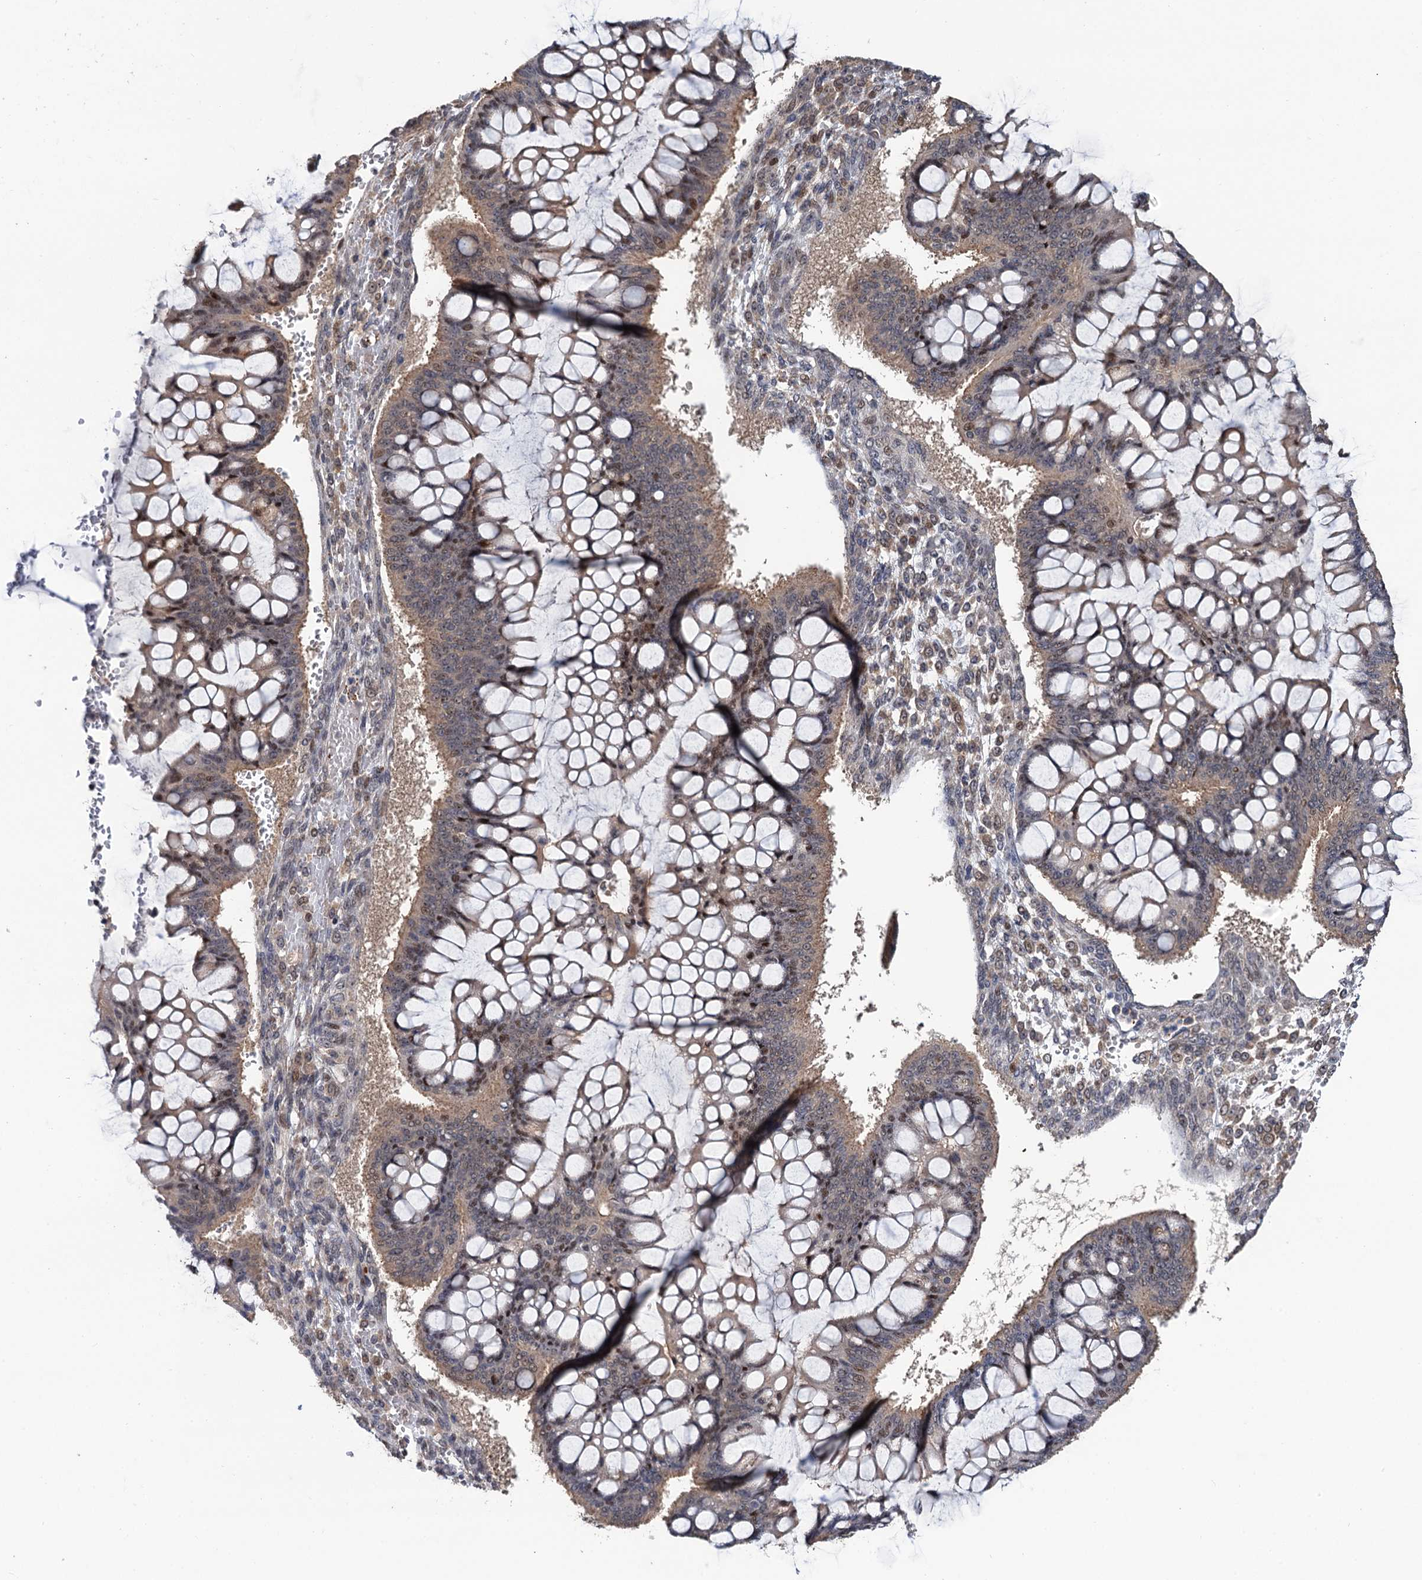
{"staining": {"intensity": "weak", "quantity": "25%-75%", "location": "cytoplasmic/membranous,nuclear"}, "tissue": "ovarian cancer", "cell_type": "Tumor cells", "image_type": "cancer", "snomed": [{"axis": "morphology", "description": "Cystadenocarcinoma, mucinous, NOS"}, {"axis": "topography", "description": "Ovary"}], "caption": "Weak cytoplasmic/membranous and nuclear protein positivity is appreciated in approximately 25%-75% of tumor cells in ovarian cancer (mucinous cystadenocarcinoma). (DAB IHC with brightfield microscopy, high magnification).", "gene": "LRRC63", "patient": {"sex": "female", "age": 73}}